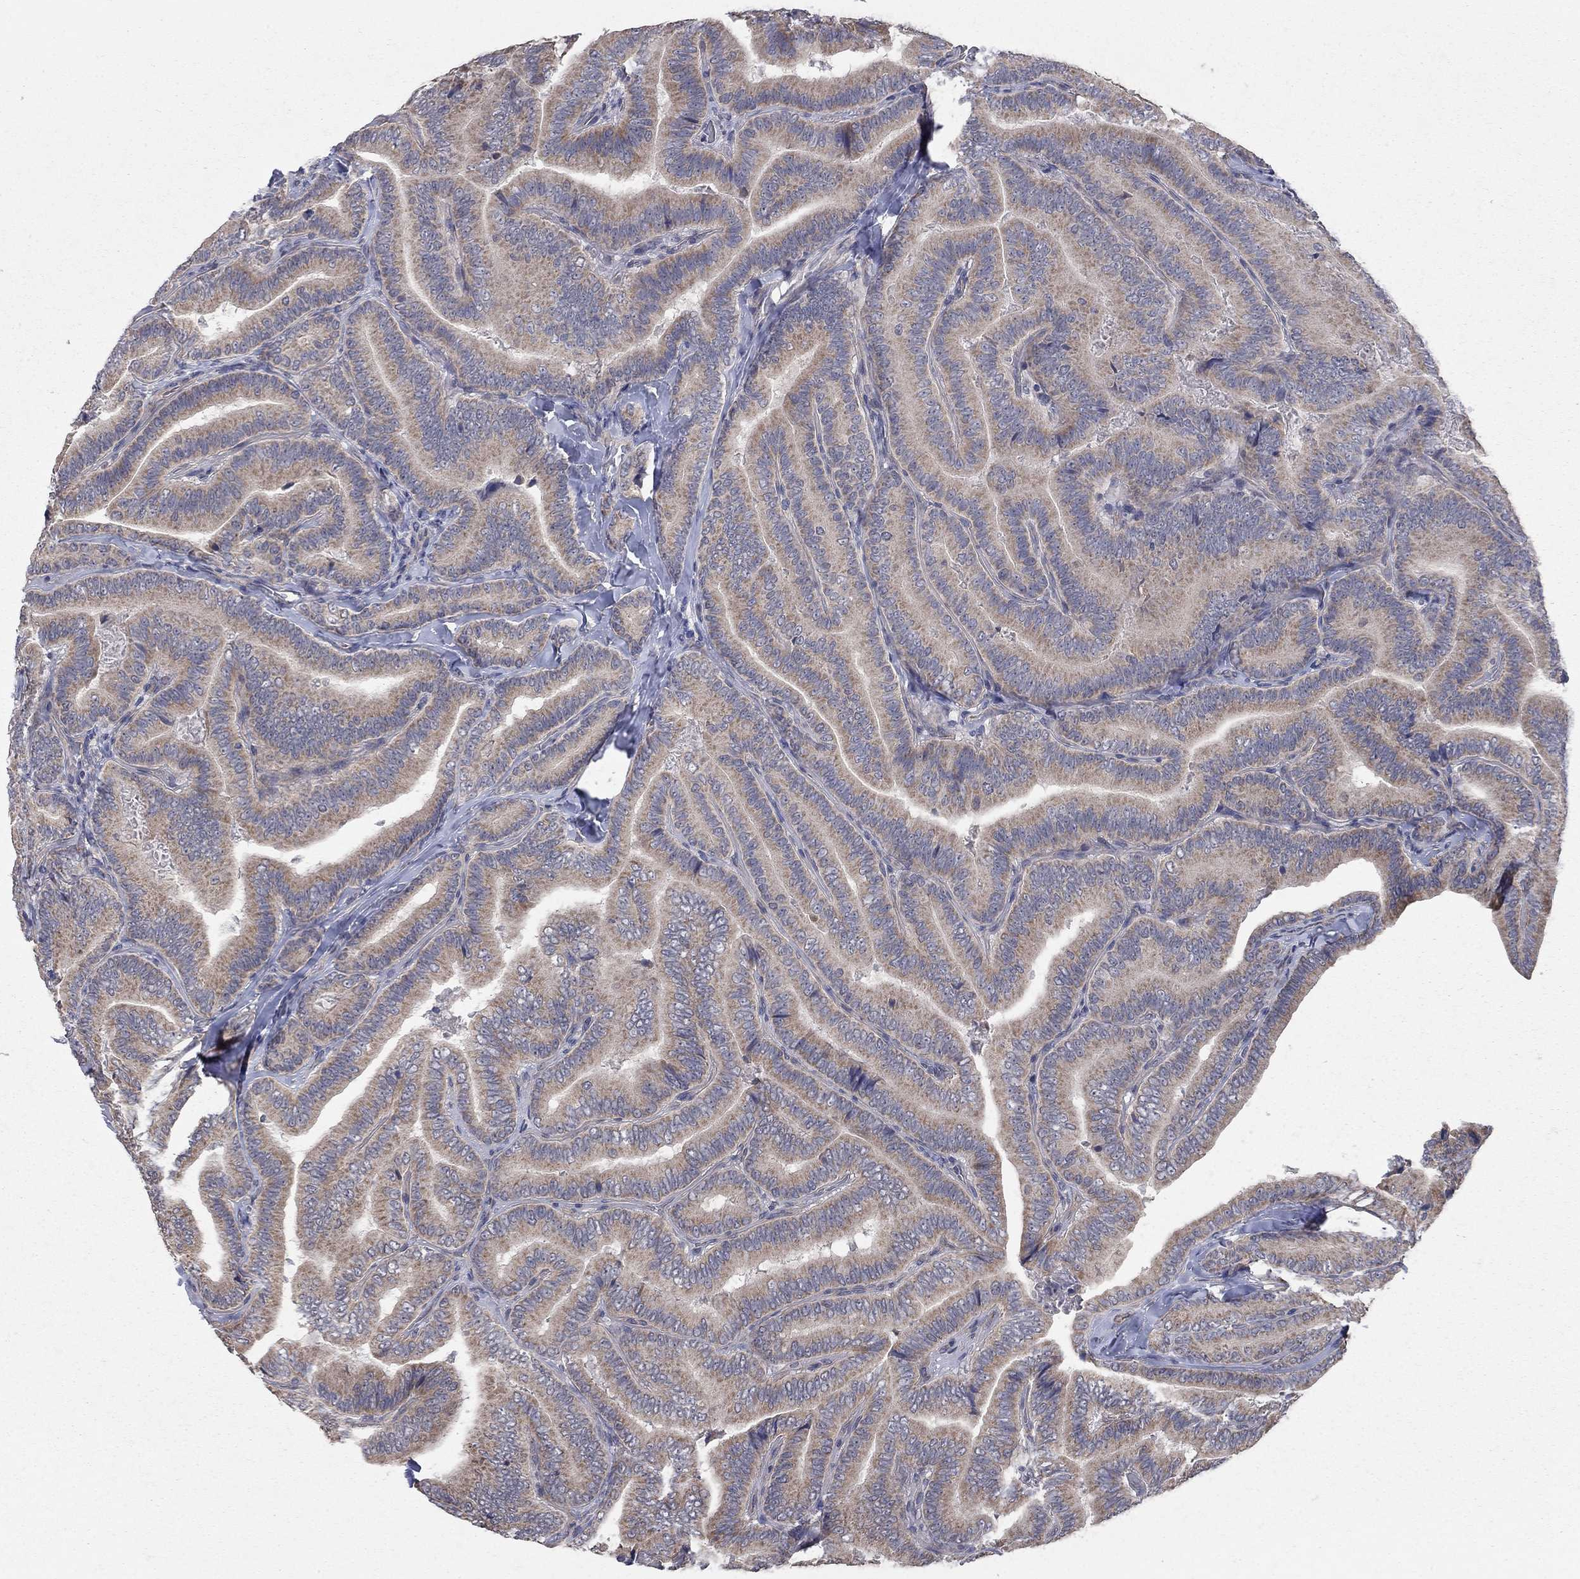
{"staining": {"intensity": "moderate", "quantity": ">75%", "location": "cytoplasmic/membranous"}, "tissue": "thyroid cancer", "cell_type": "Tumor cells", "image_type": "cancer", "snomed": [{"axis": "morphology", "description": "Papillary adenocarcinoma, NOS"}, {"axis": "topography", "description": "Thyroid gland"}], "caption": "IHC image of neoplastic tissue: human thyroid cancer stained using immunohistochemistry shows medium levels of moderate protein expression localized specifically in the cytoplasmic/membranous of tumor cells, appearing as a cytoplasmic/membranous brown color.", "gene": "WASF3", "patient": {"sex": "male", "age": 61}}